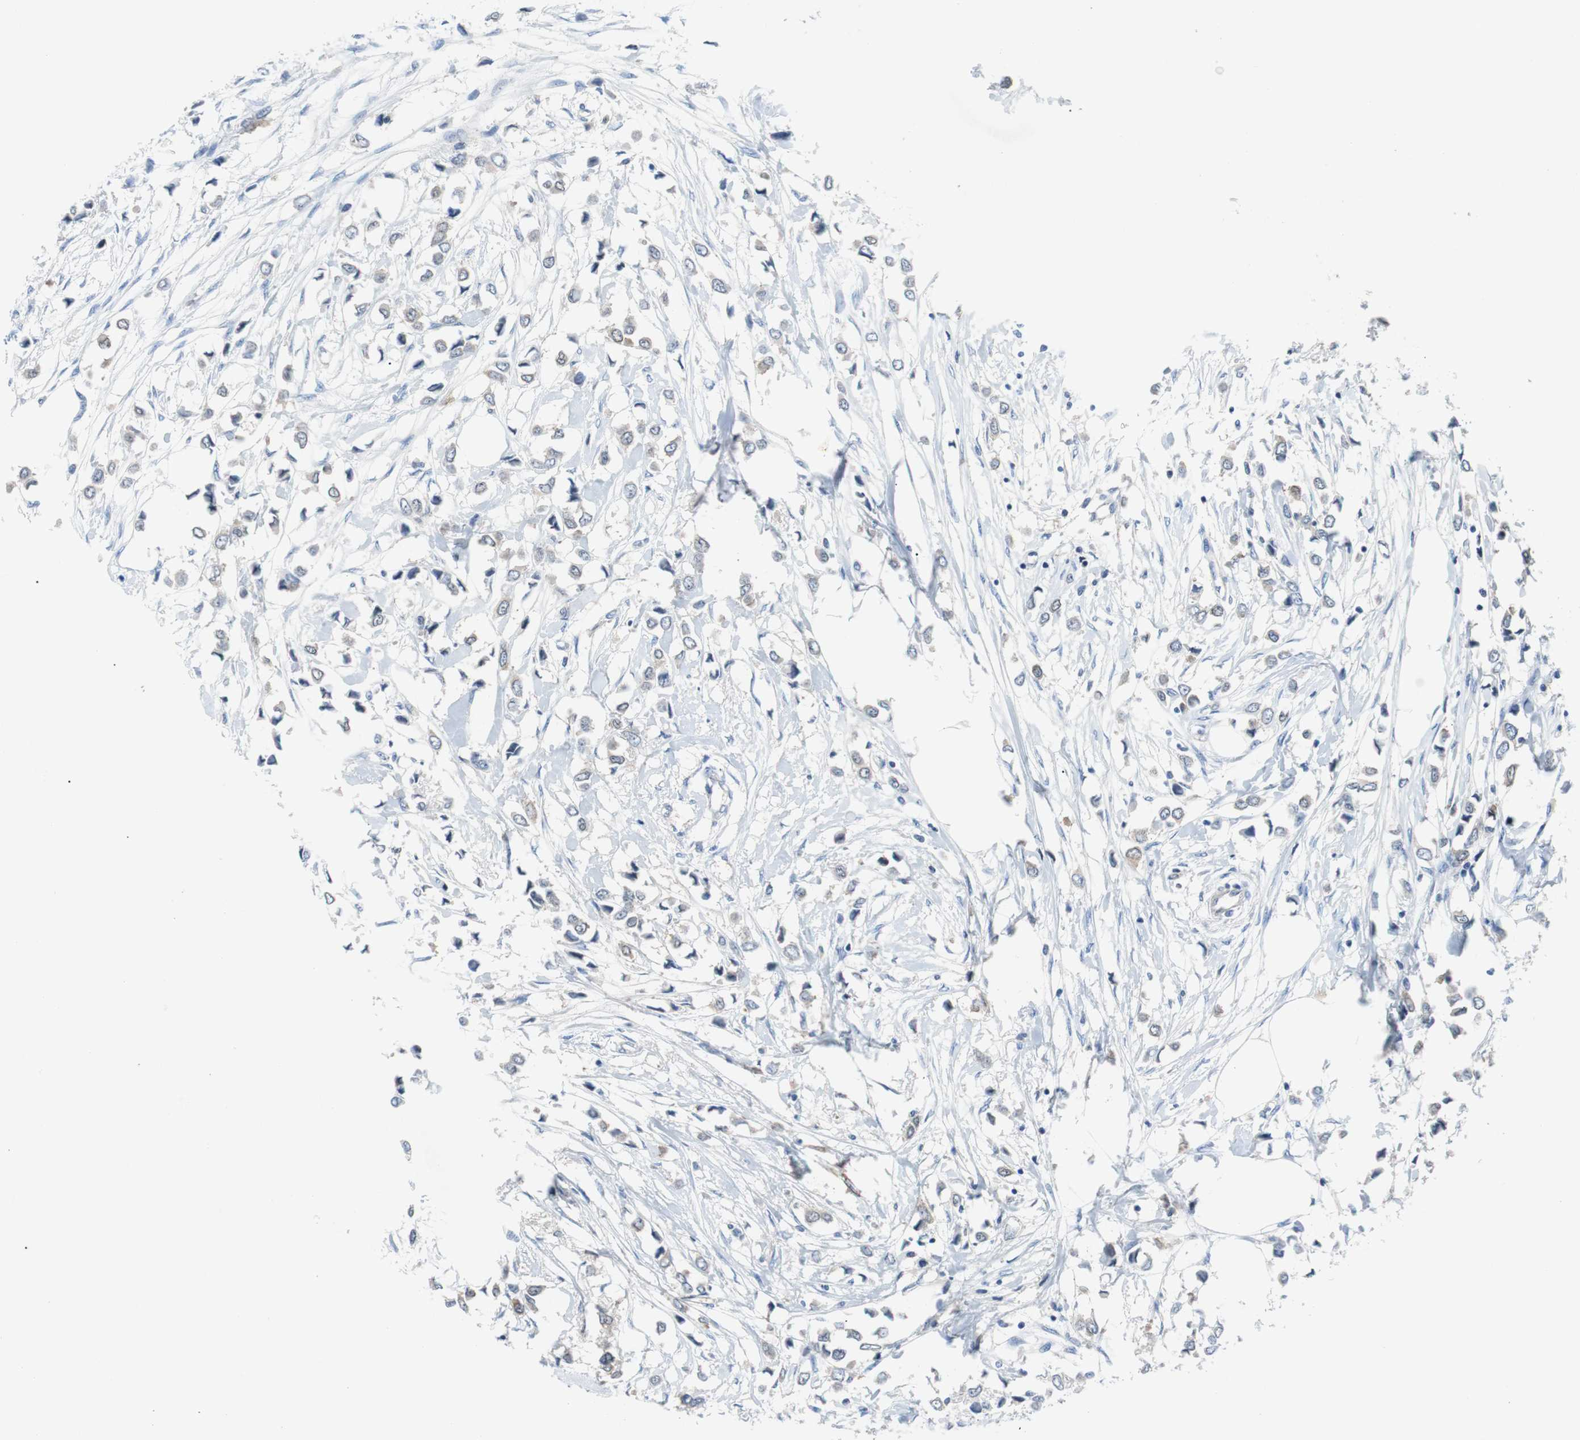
{"staining": {"intensity": "weak", "quantity": "25%-75%", "location": "cytoplasmic/membranous"}, "tissue": "breast cancer", "cell_type": "Tumor cells", "image_type": "cancer", "snomed": [{"axis": "morphology", "description": "Lobular carcinoma"}, {"axis": "topography", "description": "Breast"}], "caption": "Protein staining of breast cancer tissue reveals weak cytoplasmic/membranous positivity in approximately 25%-75% of tumor cells. The protein is shown in brown color, while the nuclei are stained blue.", "gene": "EEF2K", "patient": {"sex": "female", "age": 51}}